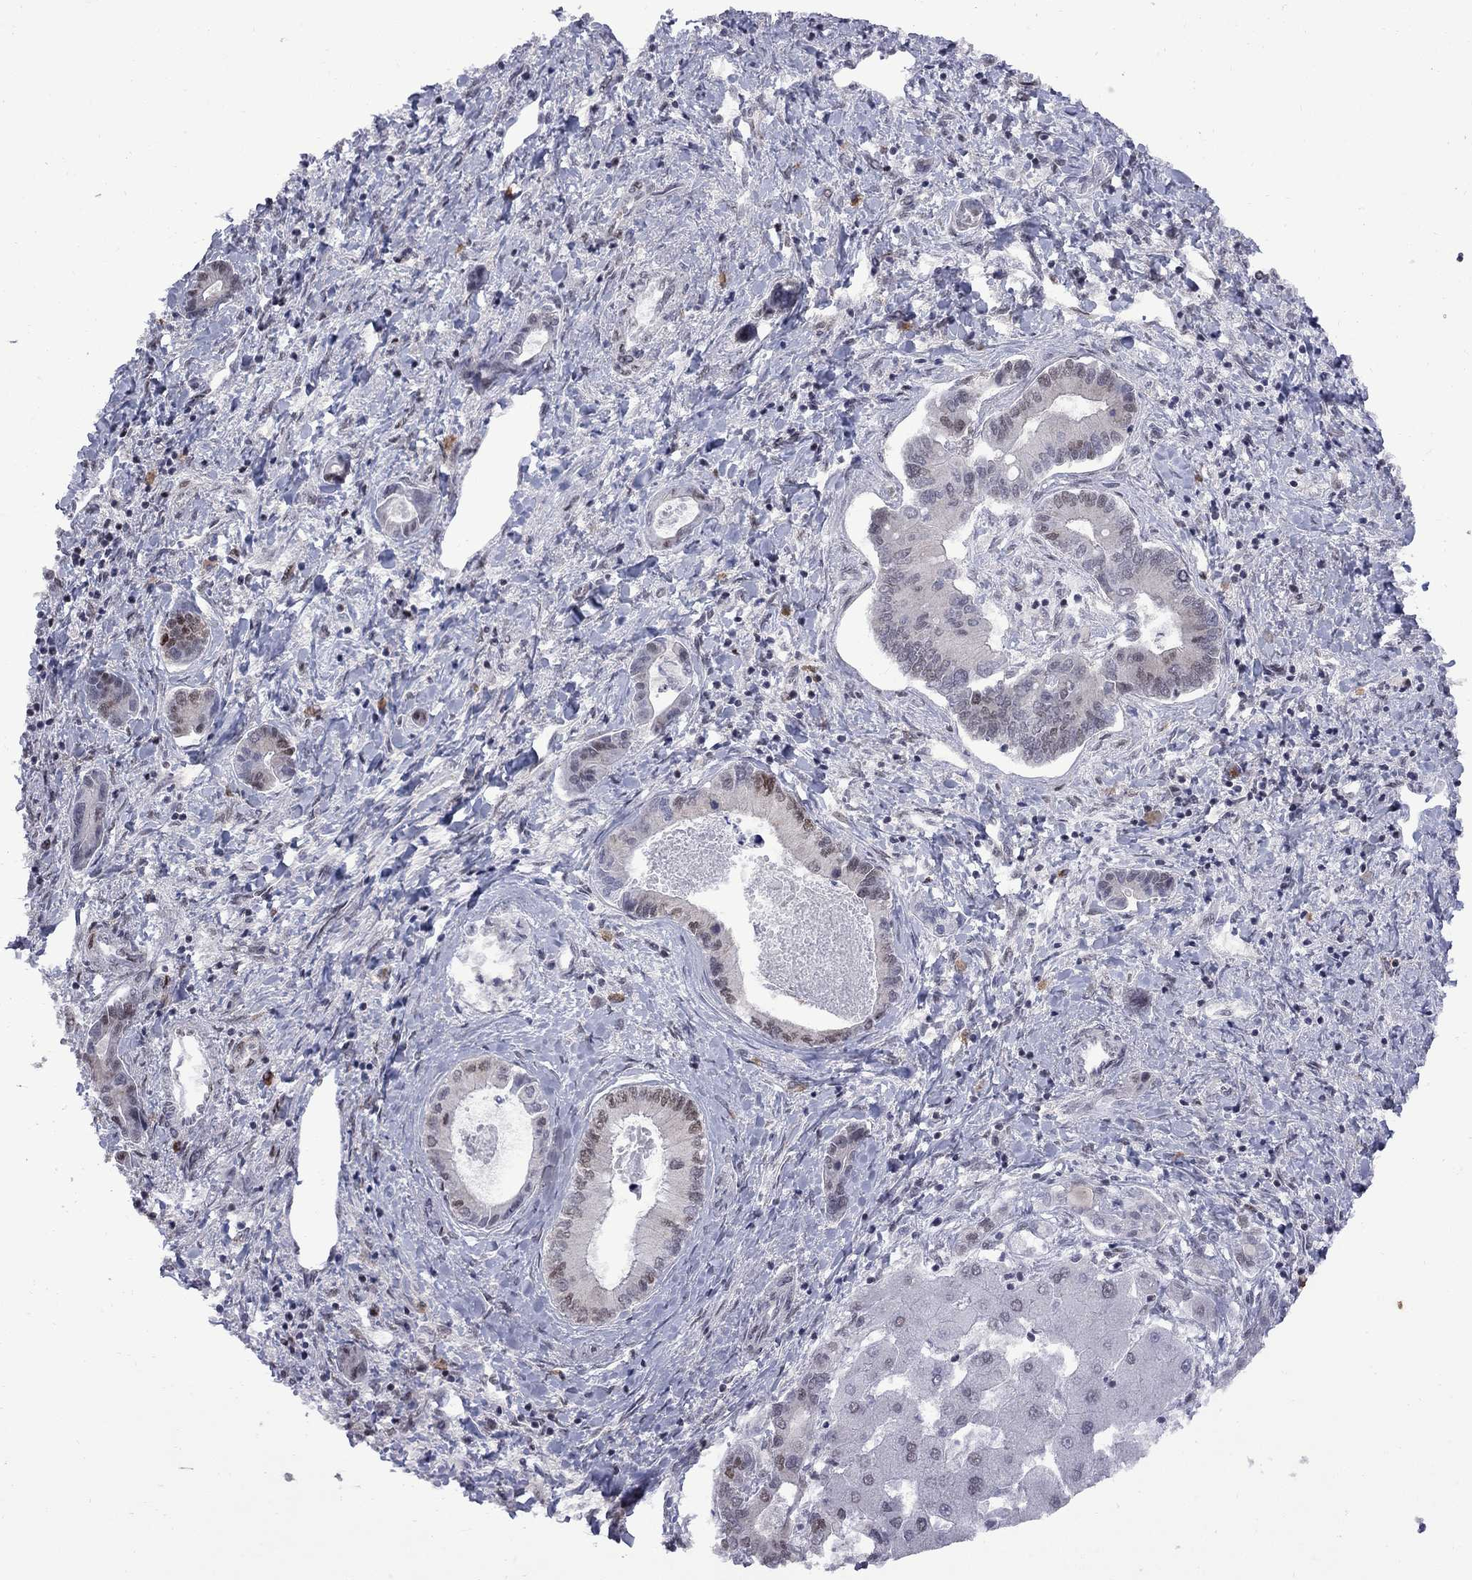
{"staining": {"intensity": "strong", "quantity": "<25%", "location": "nuclear"}, "tissue": "liver cancer", "cell_type": "Tumor cells", "image_type": "cancer", "snomed": [{"axis": "morphology", "description": "Cholangiocarcinoma"}, {"axis": "topography", "description": "Liver"}], "caption": "A photomicrograph of liver cancer (cholangiocarcinoma) stained for a protein demonstrates strong nuclear brown staining in tumor cells.", "gene": "MED25", "patient": {"sex": "male", "age": 66}}